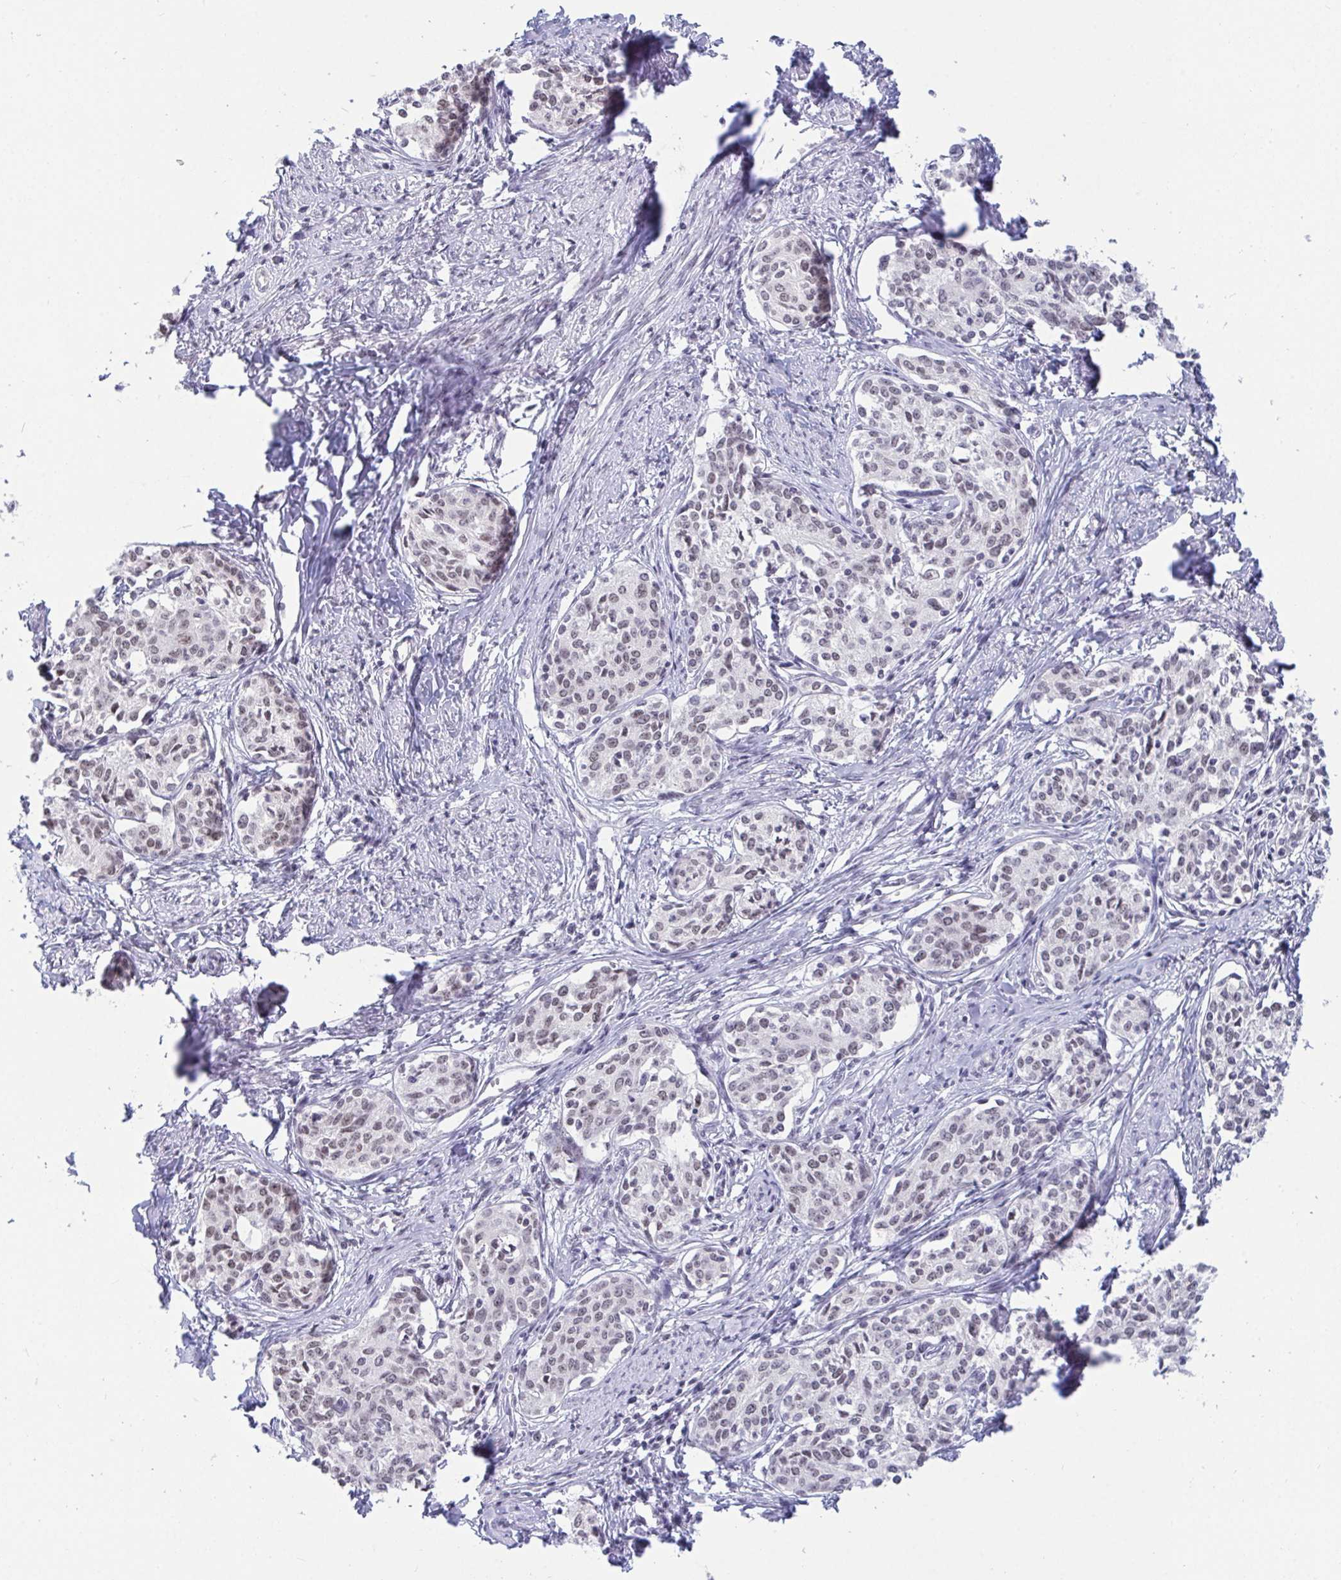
{"staining": {"intensity": "weak", "quantity": "25%-75%", "location": "nuclear"}, "tissue": "cervical cancer", "cell_type": "Tumor cells", "image_type": "cancer", "snomed": [{"axis": "morphology", "description": "Squamous cell carcinoma, NOS"}, {"axis": "morphology", "description": "Adenocarcinoma, NOS"}, {"axis": "topography", "description": "Cervix"}], "caption": "Adenocarcinoma (cervical) stained with immunohistochemistry (IHC) displays weak nuclear positivity in approximately 25%-75% of tumor cells.", "gene": "SUPT16H", "patient": {"sex": "female", "age": 52}}